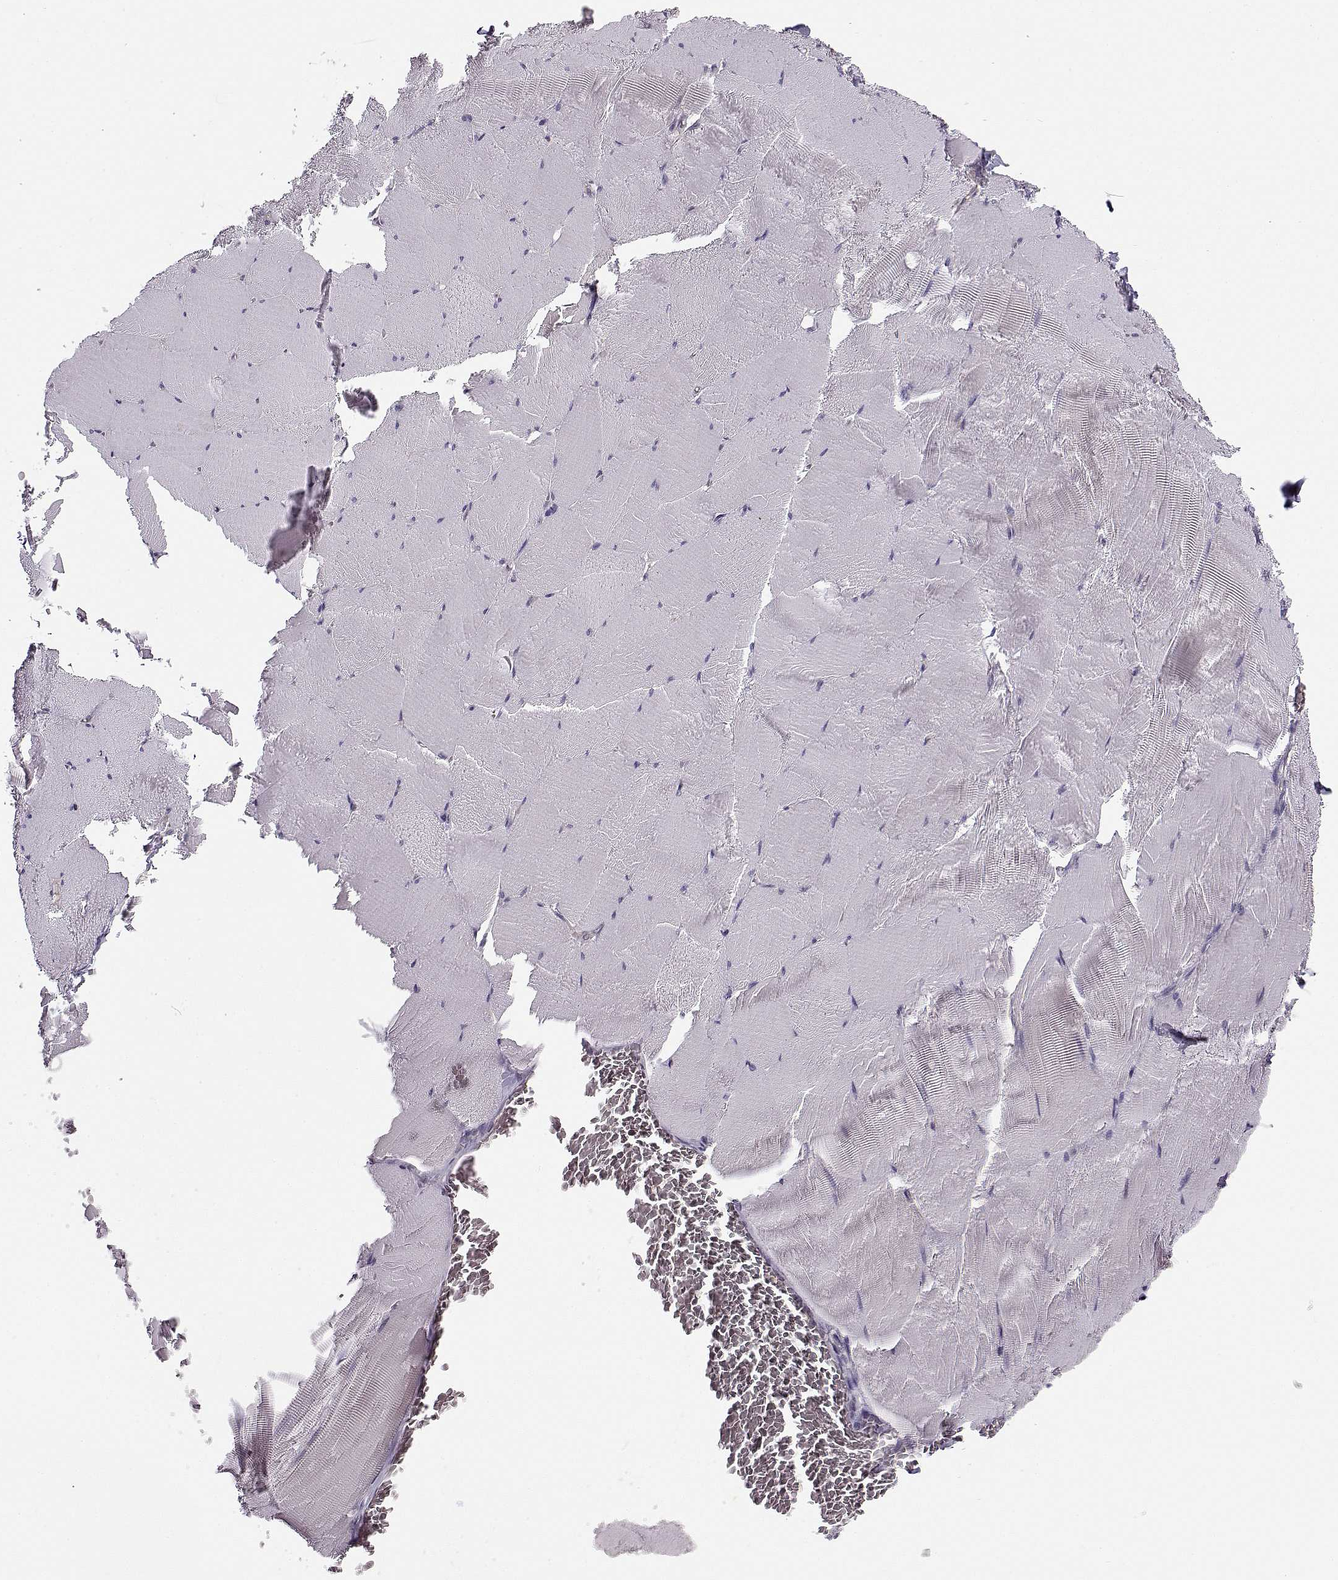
{"staining": {"intensity": "negative", "quantity": "none", "location": "none"}, "tissue": "skeletal muscle", "cell_type": "Myocytes", "image_type": "normal", "snomed": [{"axis": "morphology", "description": "Normal tissue, NOS"}, {"axis": "morphology", "description": "Malignant melanoma, Metastatic site"}, {"axis": "topography", "description": "Skeletal muscle"}], "caption": "A photomicrograph of skeletal muscle stained for a protein exhibits no brown staining in myocytes.", "gene": "TMEM145", "patient": {"sex": "male", "age": 50}}